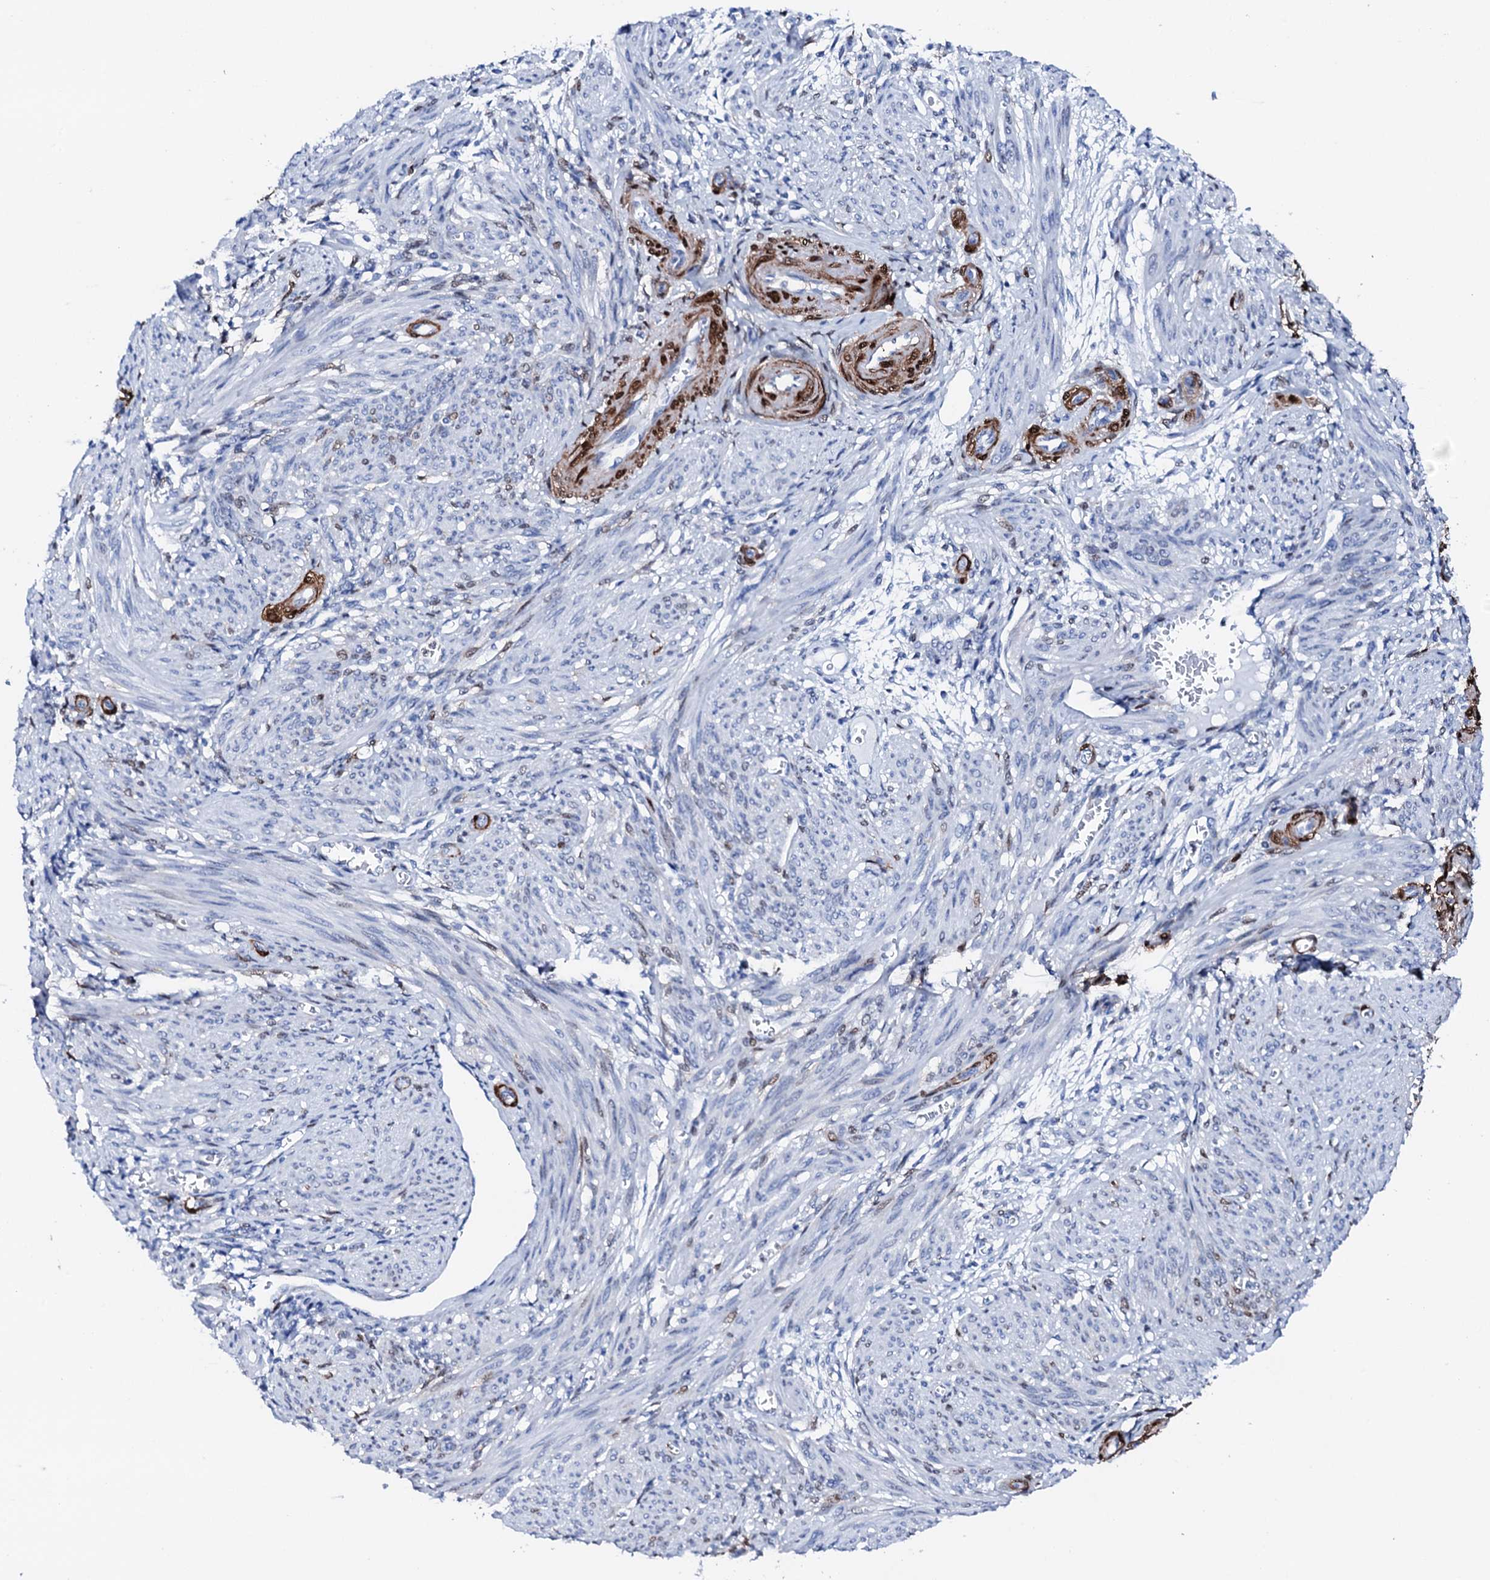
{"staining": {"intensity": "moderate", "quantity": "<25%", "location": "cytoplasmic/membranous,nuclear"}, "tissue": "smooth muscle", "cell_type": "Smooth muscle cells", "image_type": "normal", "snomed": [{"axis": "morphology", "description": "Normal tissue, NOS"}, {"axis": "topography", "description": "Smooth muscle"}], "caption": "This histopathology image shows immunohistochemistry (IHC) staining of unremarkable human smooth muscle, with low moderate cytoplasmic/membranous,nuclear positivity in approximately <25% of smooth muscle cells.", "gene": "NRIP2", "patient": {"sex": "female", "age": 39}}